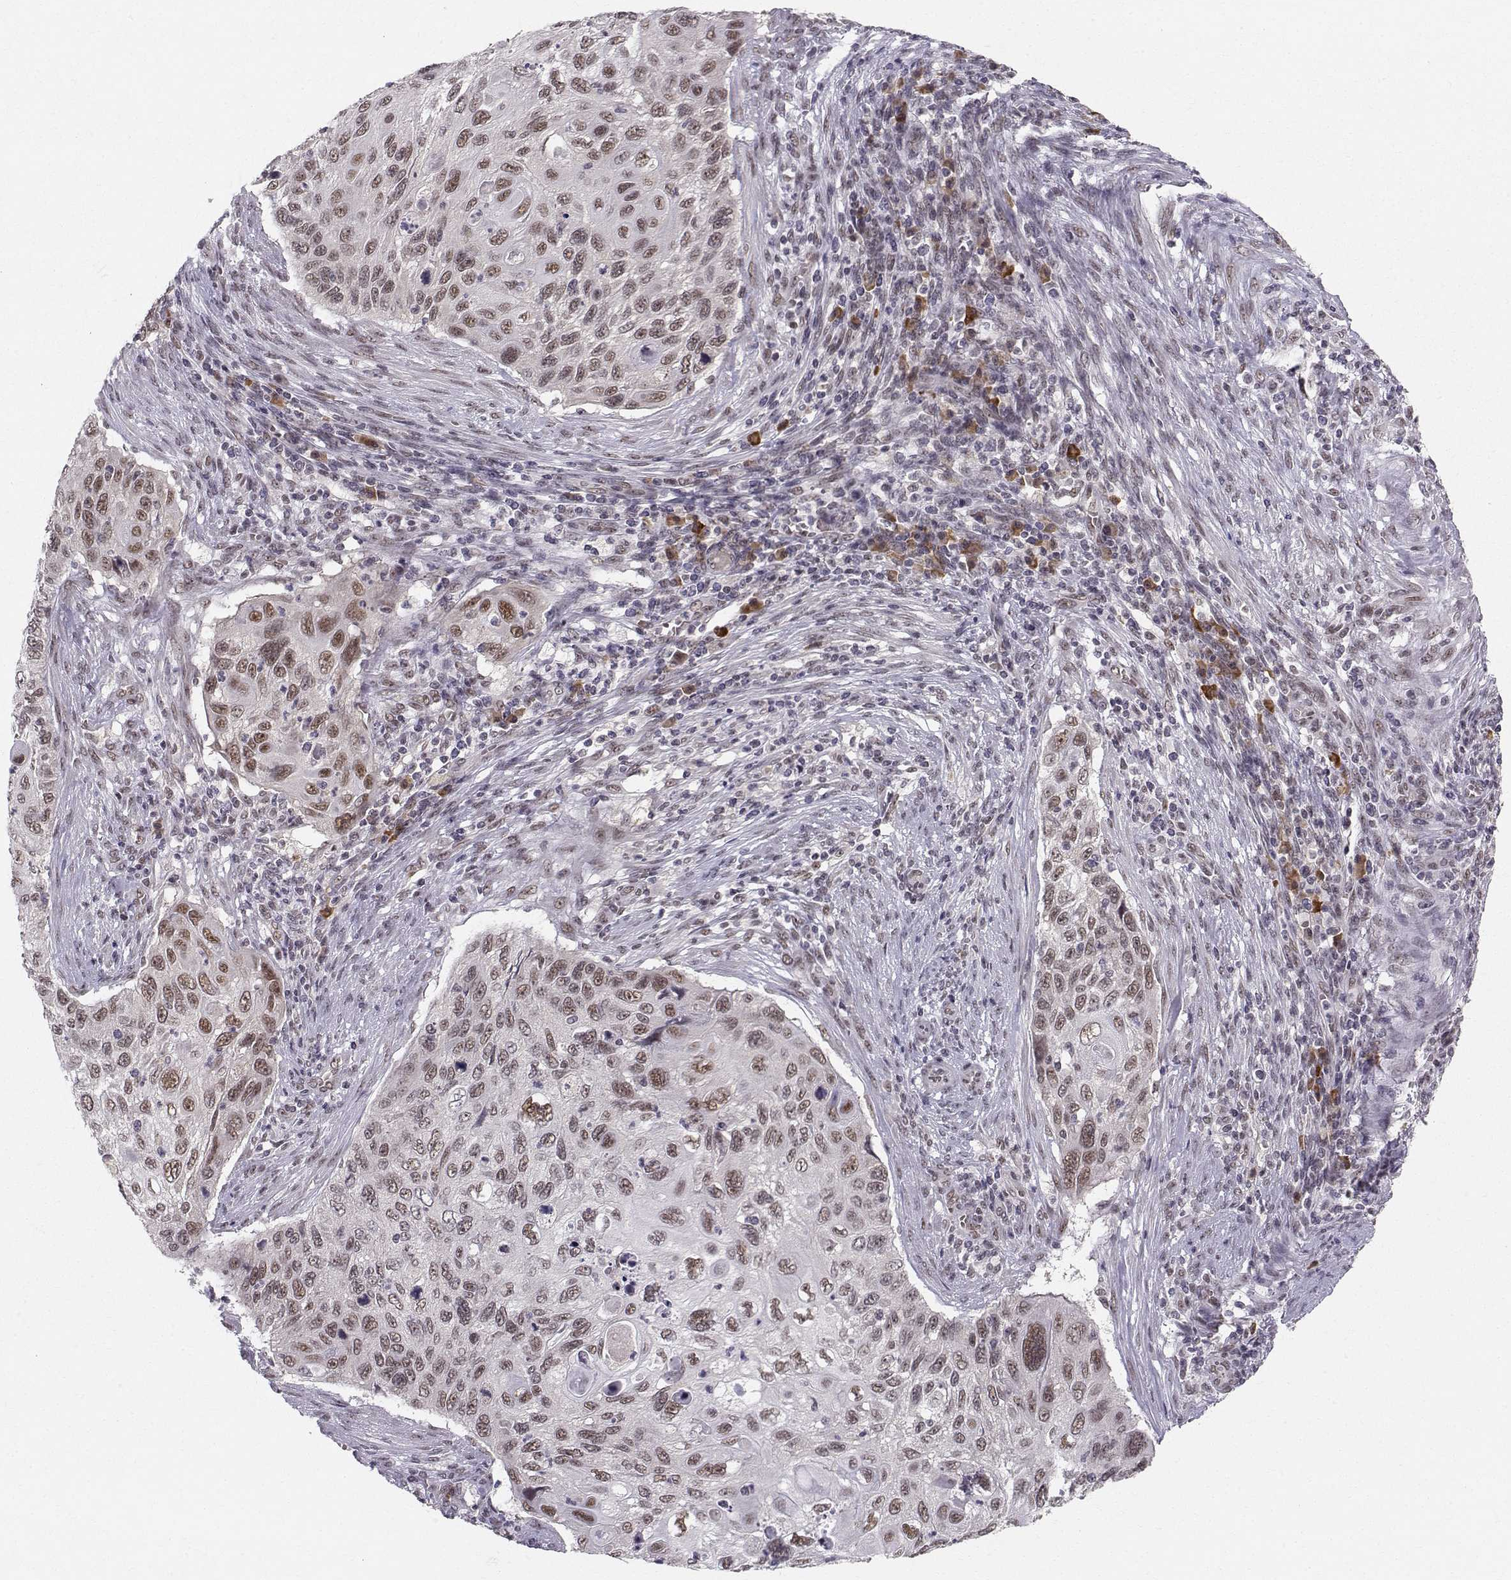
{"staining": {"intensity": "moderate", "quantity": "25%-75%", "location": "nuclear"}, "tissue": "cervical cancer", "cell_type": "Tumor cells", "image_type": "cancer", "snomed": [{"axis": "morphology", "description": "Squamous cell carcinoma, NOS"}, {"axis": "topography", "description": "Cervix"}], "caption": "A photomicrograph showing moderate nuclear expression in approximately 25%-75% of tumor cells in cervical cancer, as visualized by brown immunohistochemical staining.", "gene": "RPP38", "patient": {"sex": "female", "age": 70}}